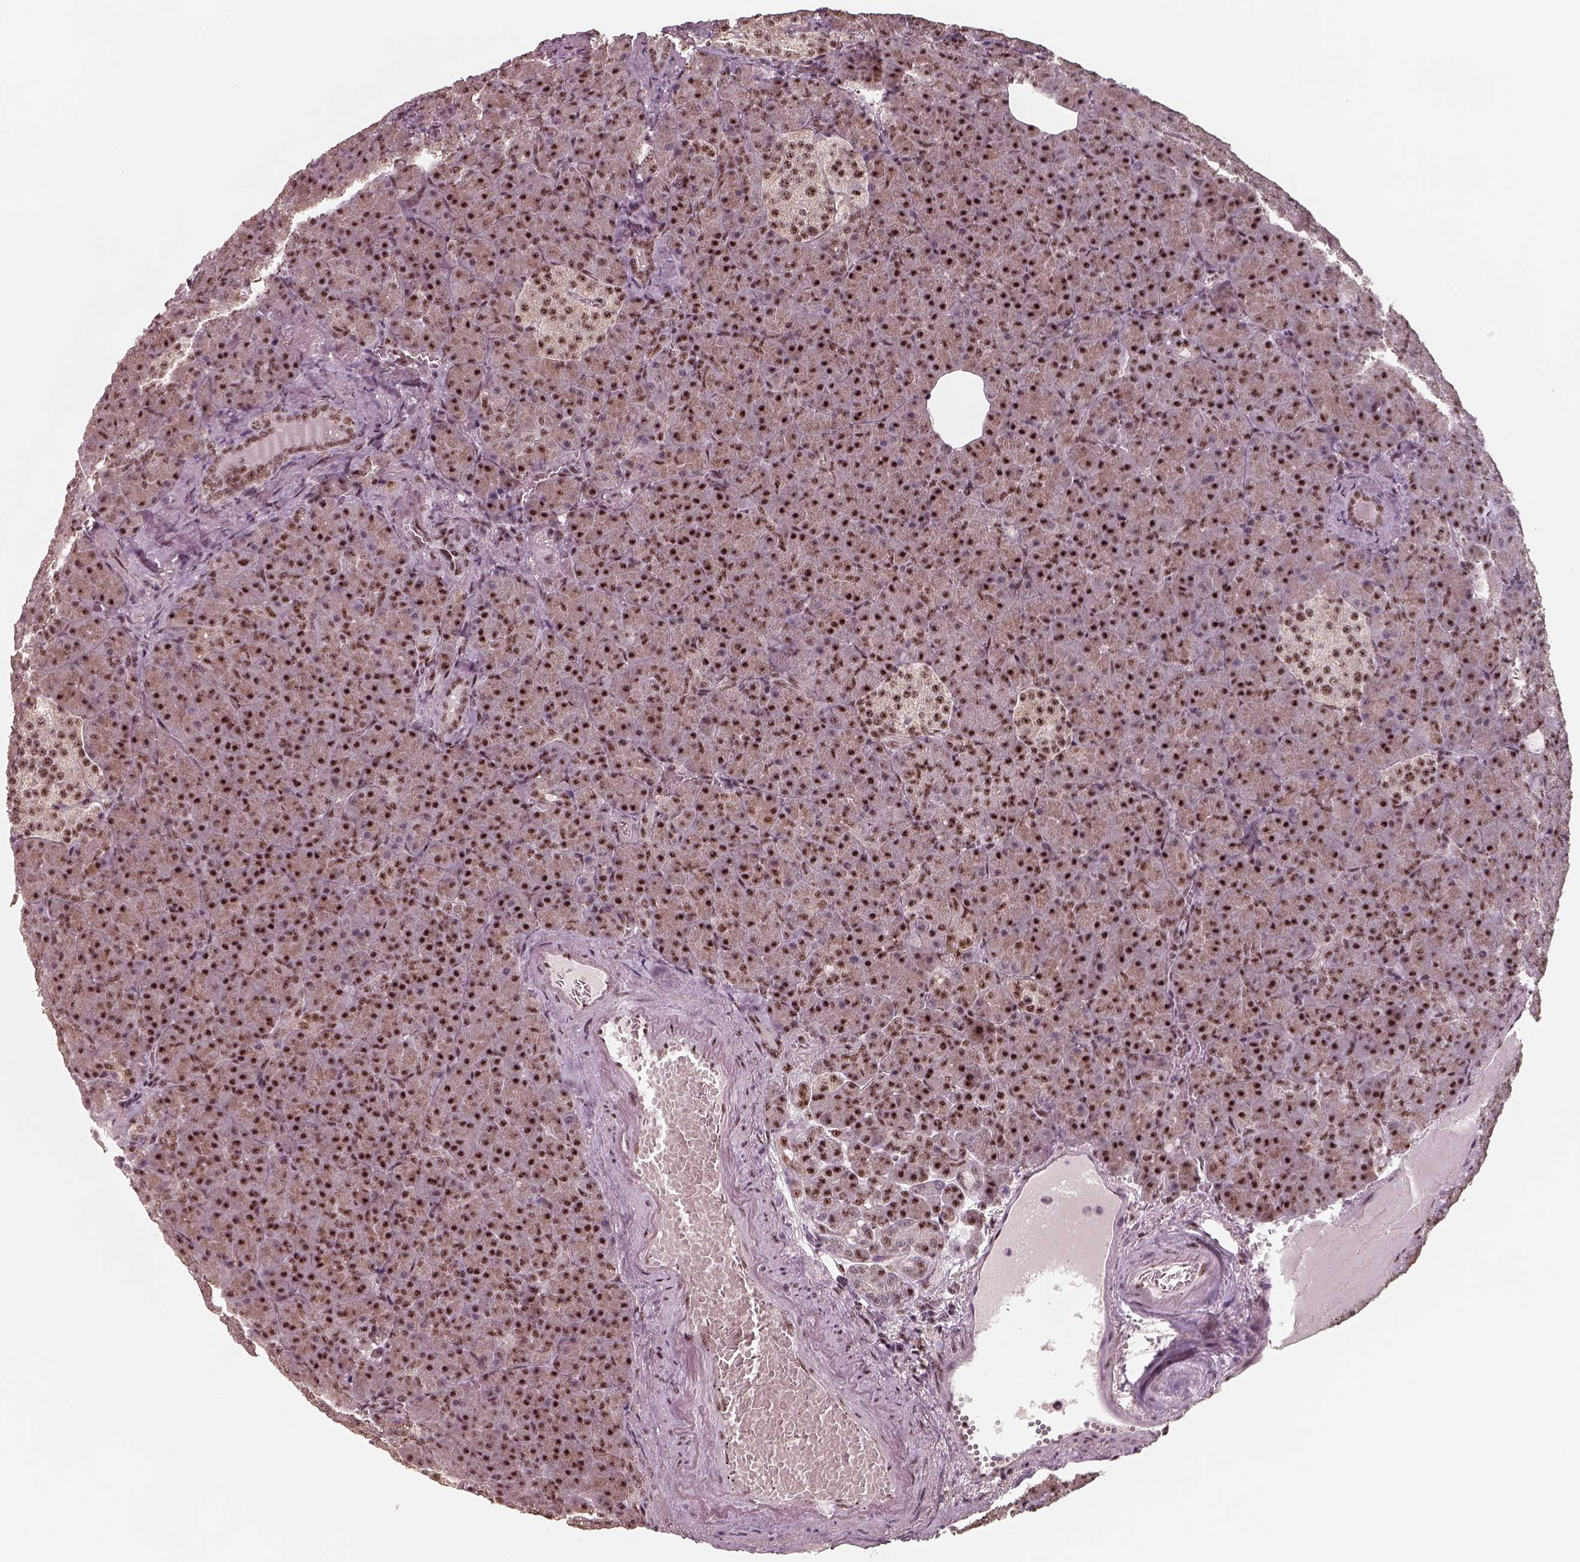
{"staining": {"intensity": "strong", "quantity": ">75%", "location": "nuclear"}, "tissue": "pancreas", "cell_type": "Exocrine glandular cells", "image_type": "normal", "snomed": [{"axis": "morphology", "description": "Normal tissue, NOS"}, {"axis": "topography", "description": "Pancreas"}], "caption": "This histopathology image demonstrates immunohistochemistry (IHC) staining of normal human pancreas, with high strong nuclear expression in about >75% of exocrine glandular cells.", "gene": "ATXN7L3", "patient": {"sex": "female", "age": 74}}